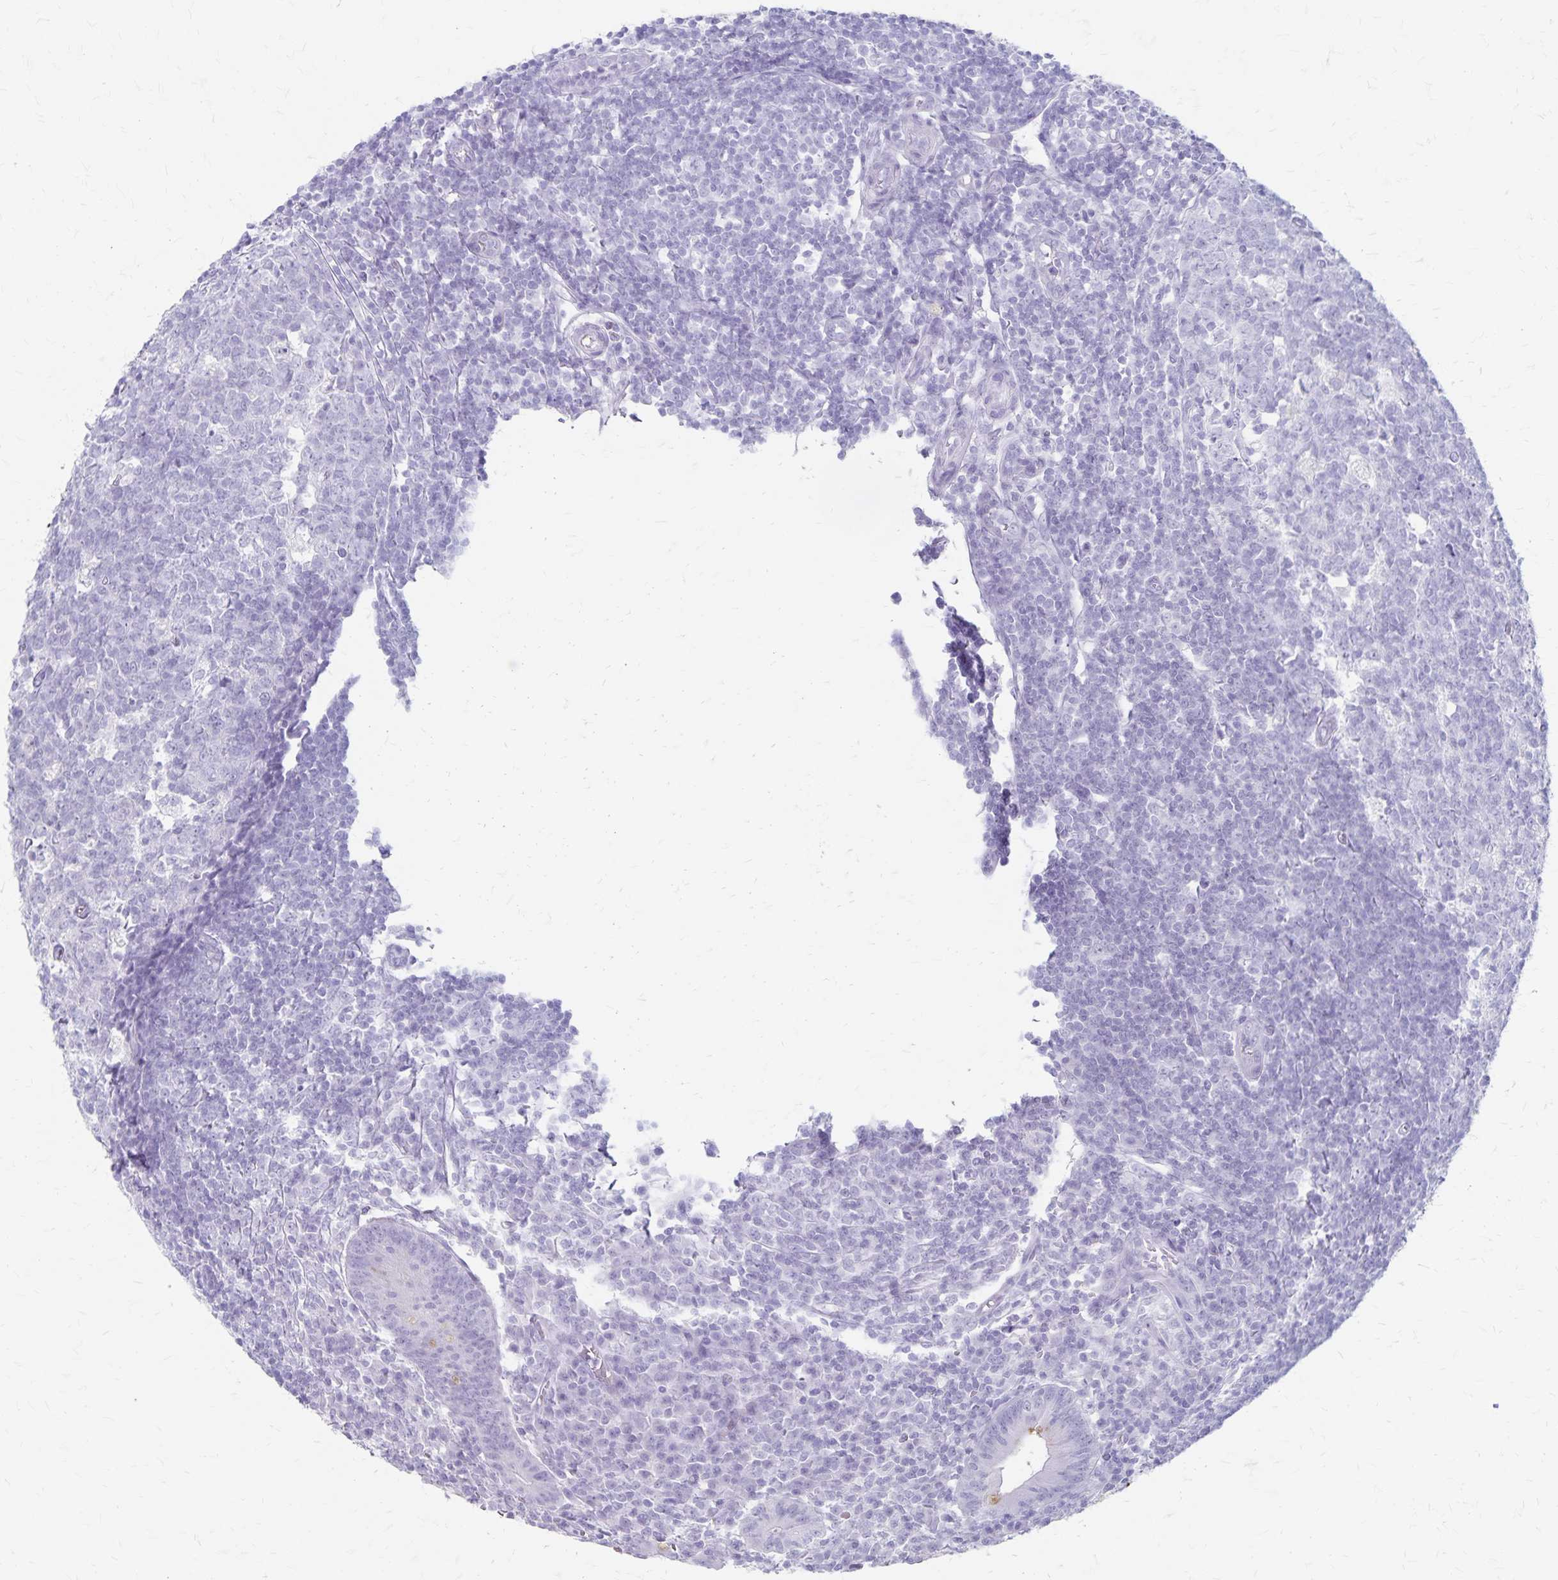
{"staining": {"intensity": "moderate", "quantity": "25%-75%", "location": "cytoplasmic/membranous"}, "tissue": "appendix", "cell_type": "Glandular cells", "image_type": "normal", "snomed": [{"axis": "morphology", "description": "Normal tissue, NOS"}, {"axis": "topography", "description": "Appendix"}], "caption": "Immunohistochemistry (DAB (3,3'-diaminobenzidine)) staining of benign human appendix reveals moderate cytoplasmic/membranous protein staining in approximately 25%-75% of glandular cells.", "gene": "GPBAR1", "patient": {"sex": "male", "age": 18}}